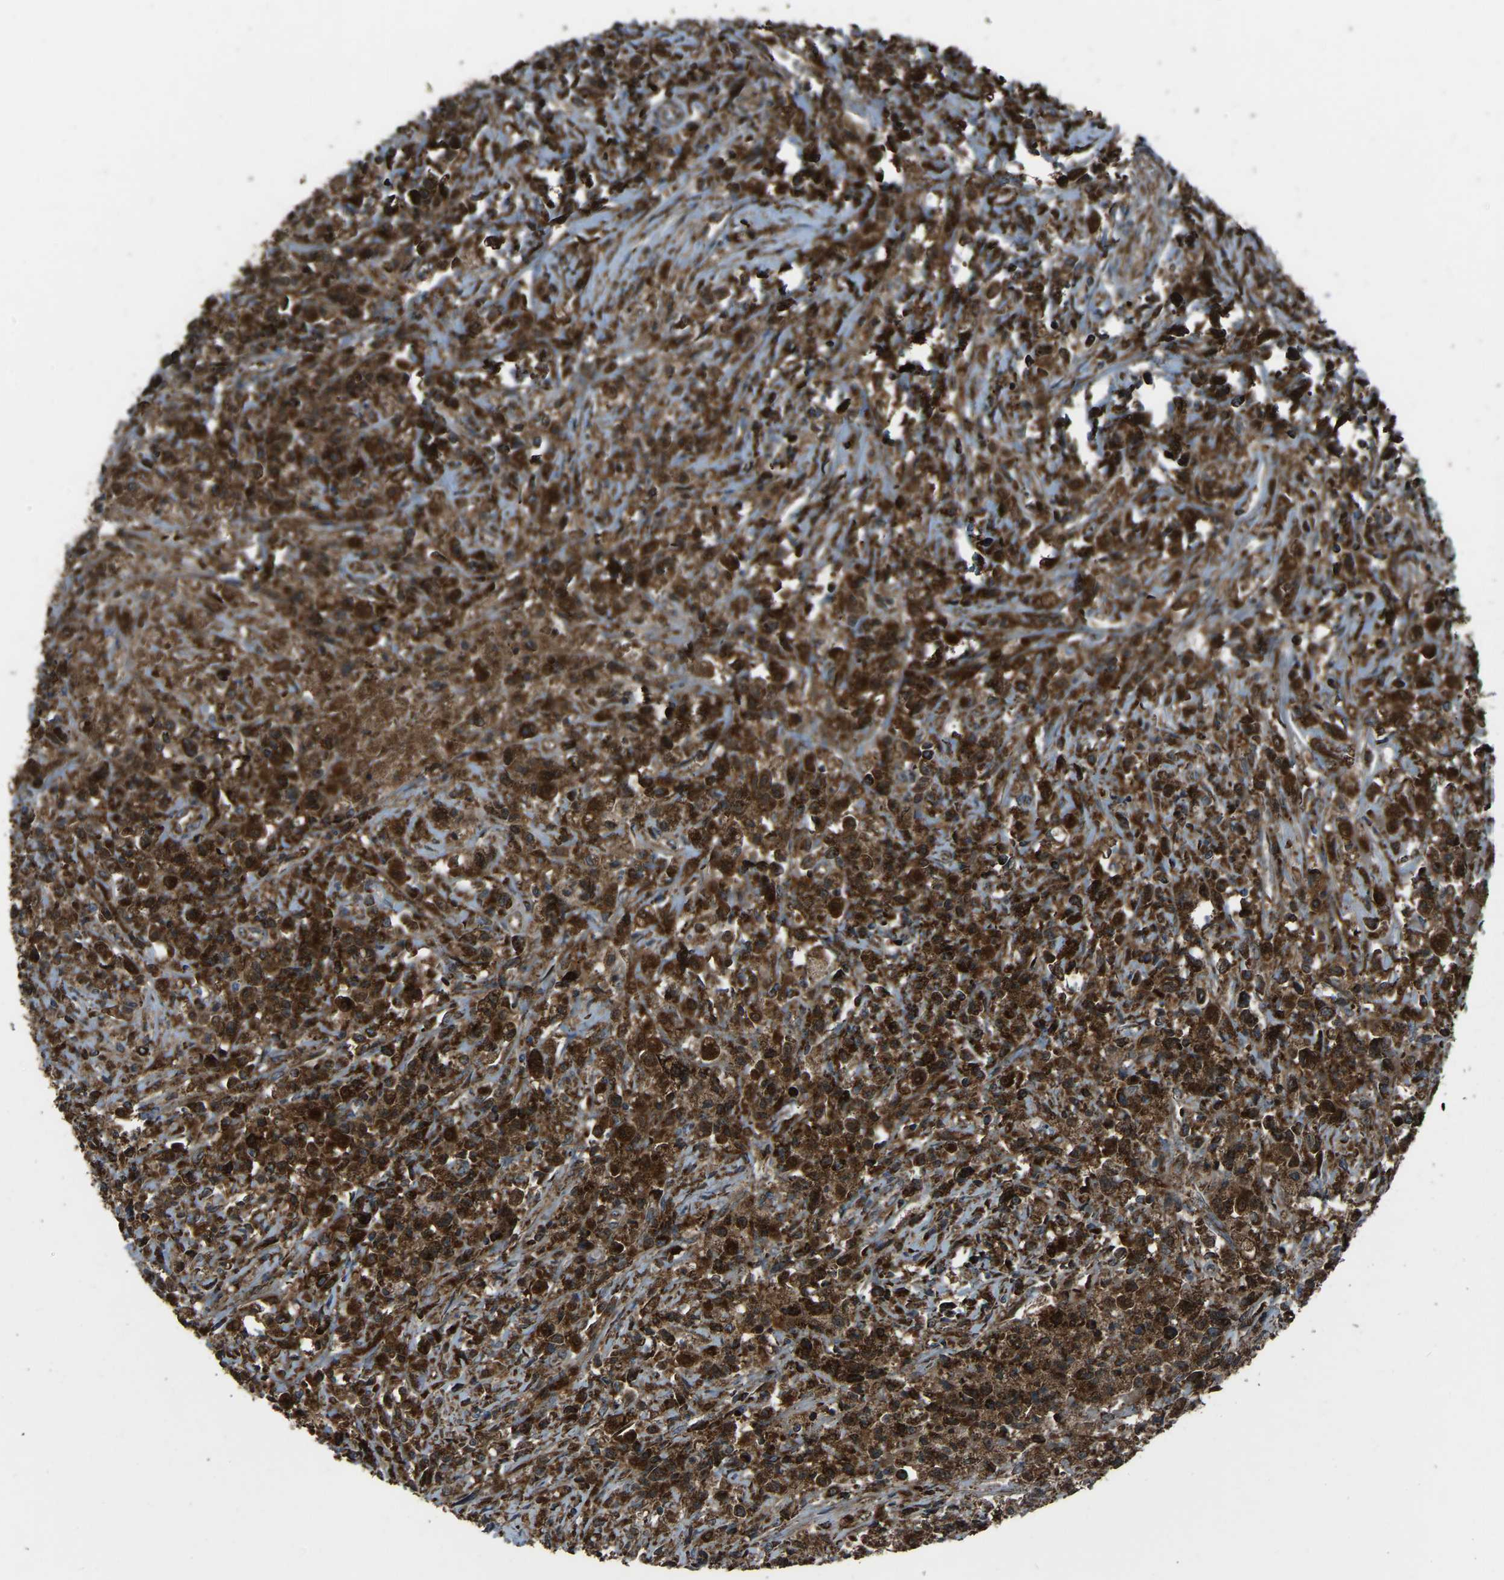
{"staining": {"intensity": "strong", "quantity": ">75%", "location": "cytoplasmic/membranous"}, "tissue": "testis cancer", "cell_type": "Tumor cells", "image_type": "cancer", "snomed": [{"axis": "morphology", "description": "Carcinoma, Embryonal, NOS"}, {"axis": "topography", "description": "Testis"}], "caption": "A high amount of strong cytoplasmic/membranous staining is identified in about >75% of tumor cells in testis cancer tissue.", "gene": "AKR1A1", "patient": {"sex": "male", "age": 2}}